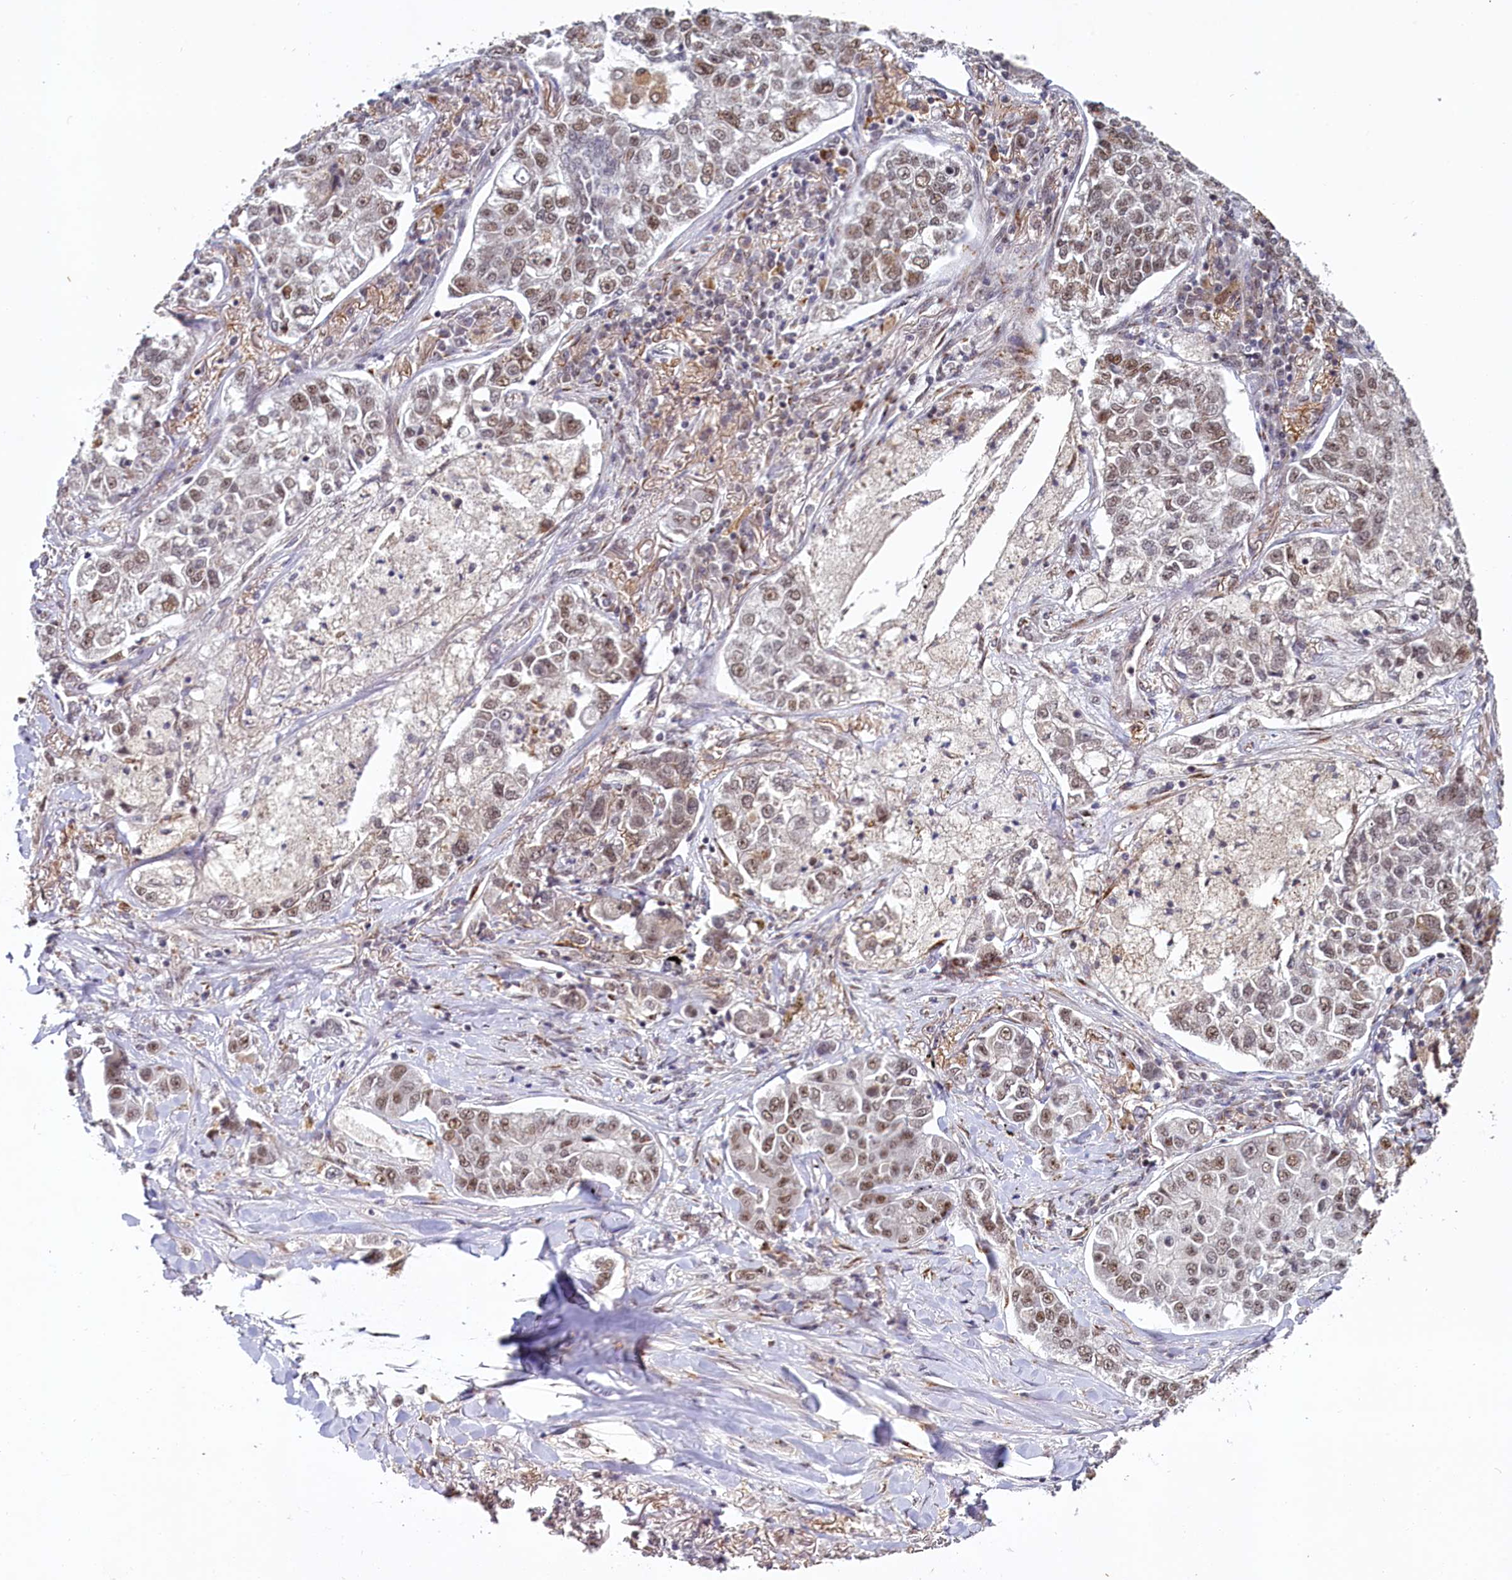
{"staining": {"intensity": "moderate", "quantity": ">75%", "location": "nuclear"}, "tissue": "lung cancer", "cell_type": "Tumor cells", "image_type": "cancer", "snomed": [{"axis": "morphology", "description": "Adenocarcinoma, NOS"}, {"axis": "topography", "description": "Lung"}], "caption": "Immunohistochemical staining of lung cancer demonstrates medium levels of moderate nuclear protein staining in approximately >75% of tumor cells.", "gene": "PPHLN1", "patient": {"sex": "male", "age": 49}}